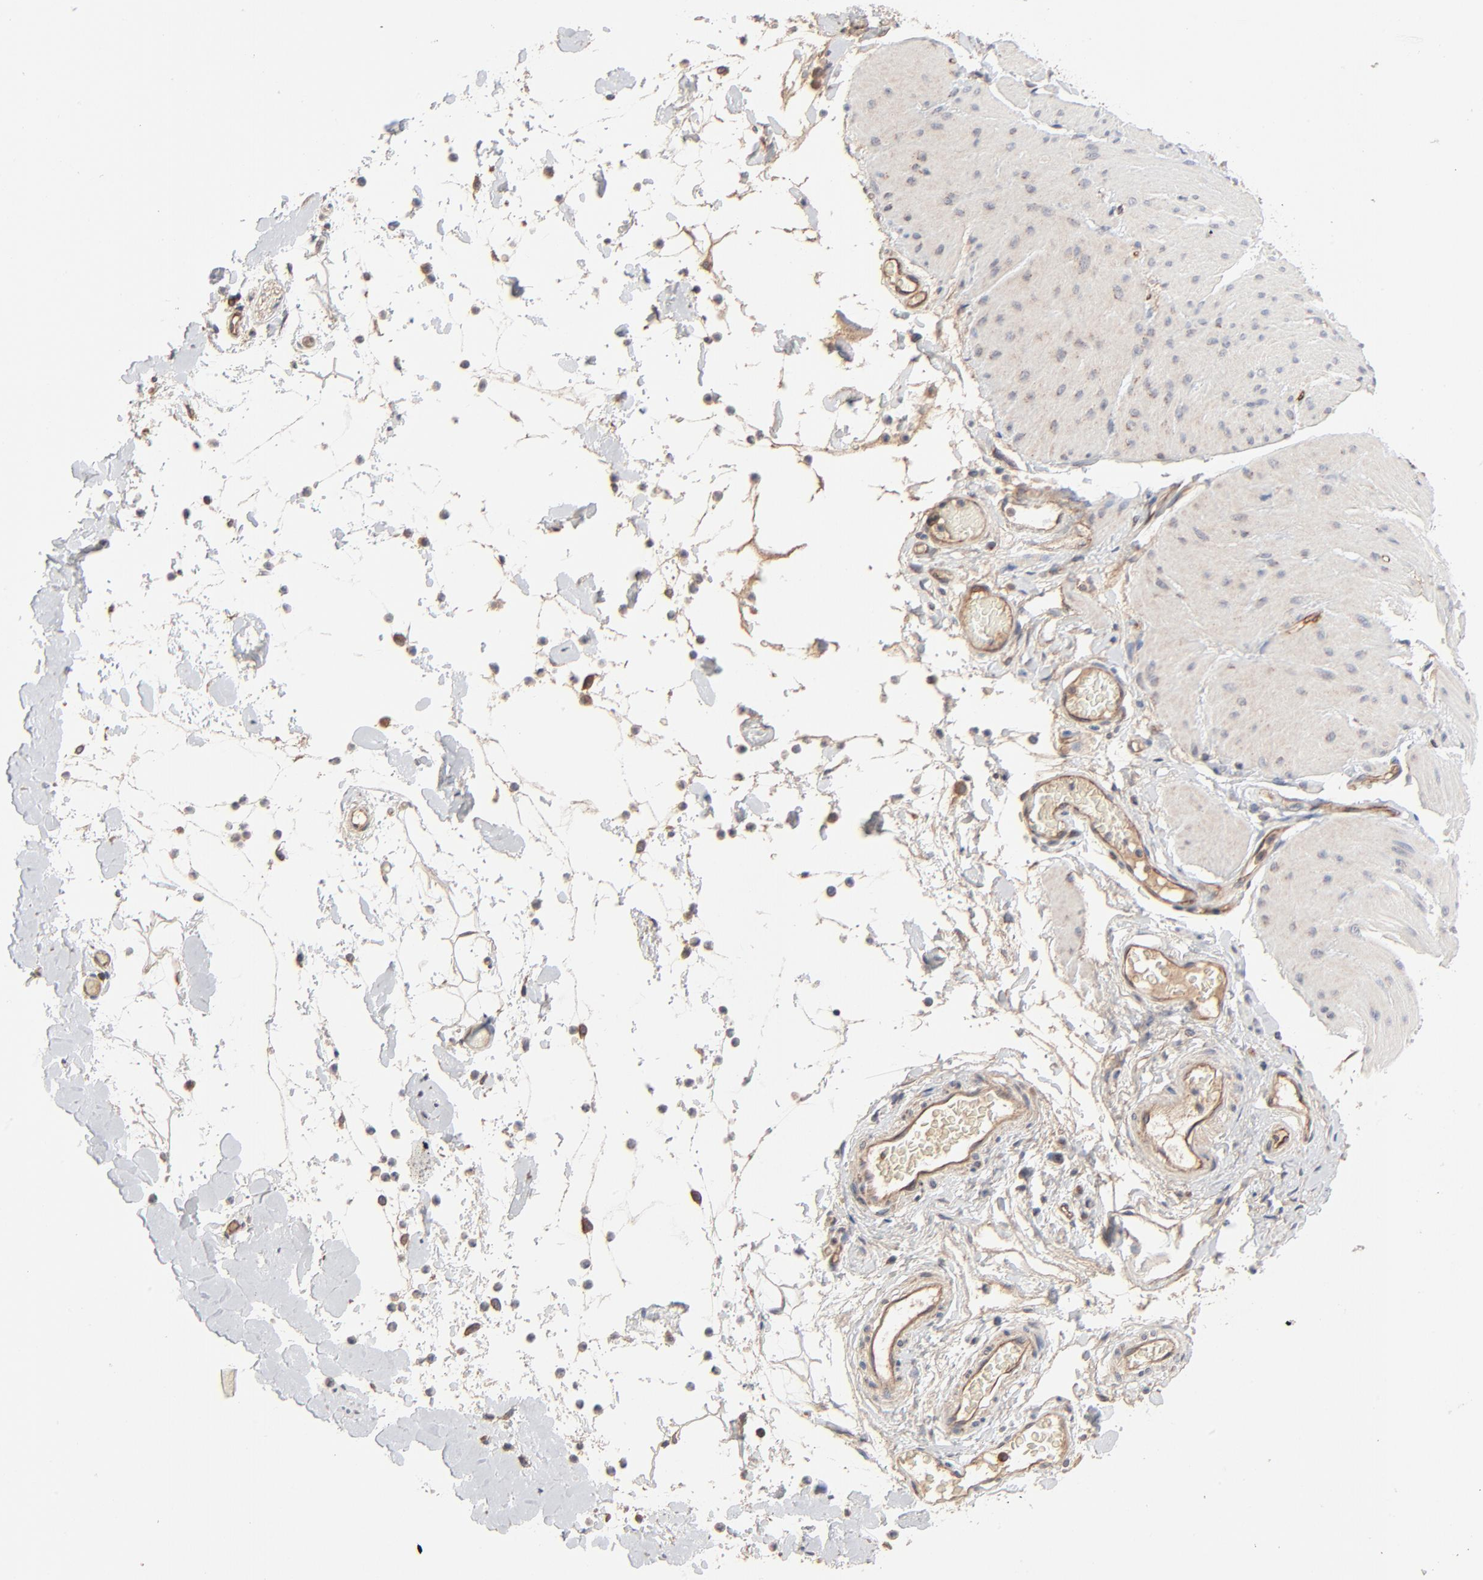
{"staining": {"intensity": "weak", "quantity": "25%-75%", "location": "cytoplasmic/membranous"}, "tissue": "smooth muscle", "cell_type": "Smooth muscle cells", "image_type": "normal", "snomed": [{"axis": "morphology", "description": "Normal tissue, NOS"}, {"axis": "topography", "description": "Smooth muscle"}, {"axis": "topography", "description": "Colon"}], "caption": "DAB (3,3'-diaminobenzidine) immunohistochemical staining of benign smooth muscle exhibits weak cytoplasmic/membranous protein positivity in about 25%-75% of smooth muscle cells. Nuclei are stained in blue.", "gene": "ABLIM3", "patient": {"sex": "male", "age": 67}}